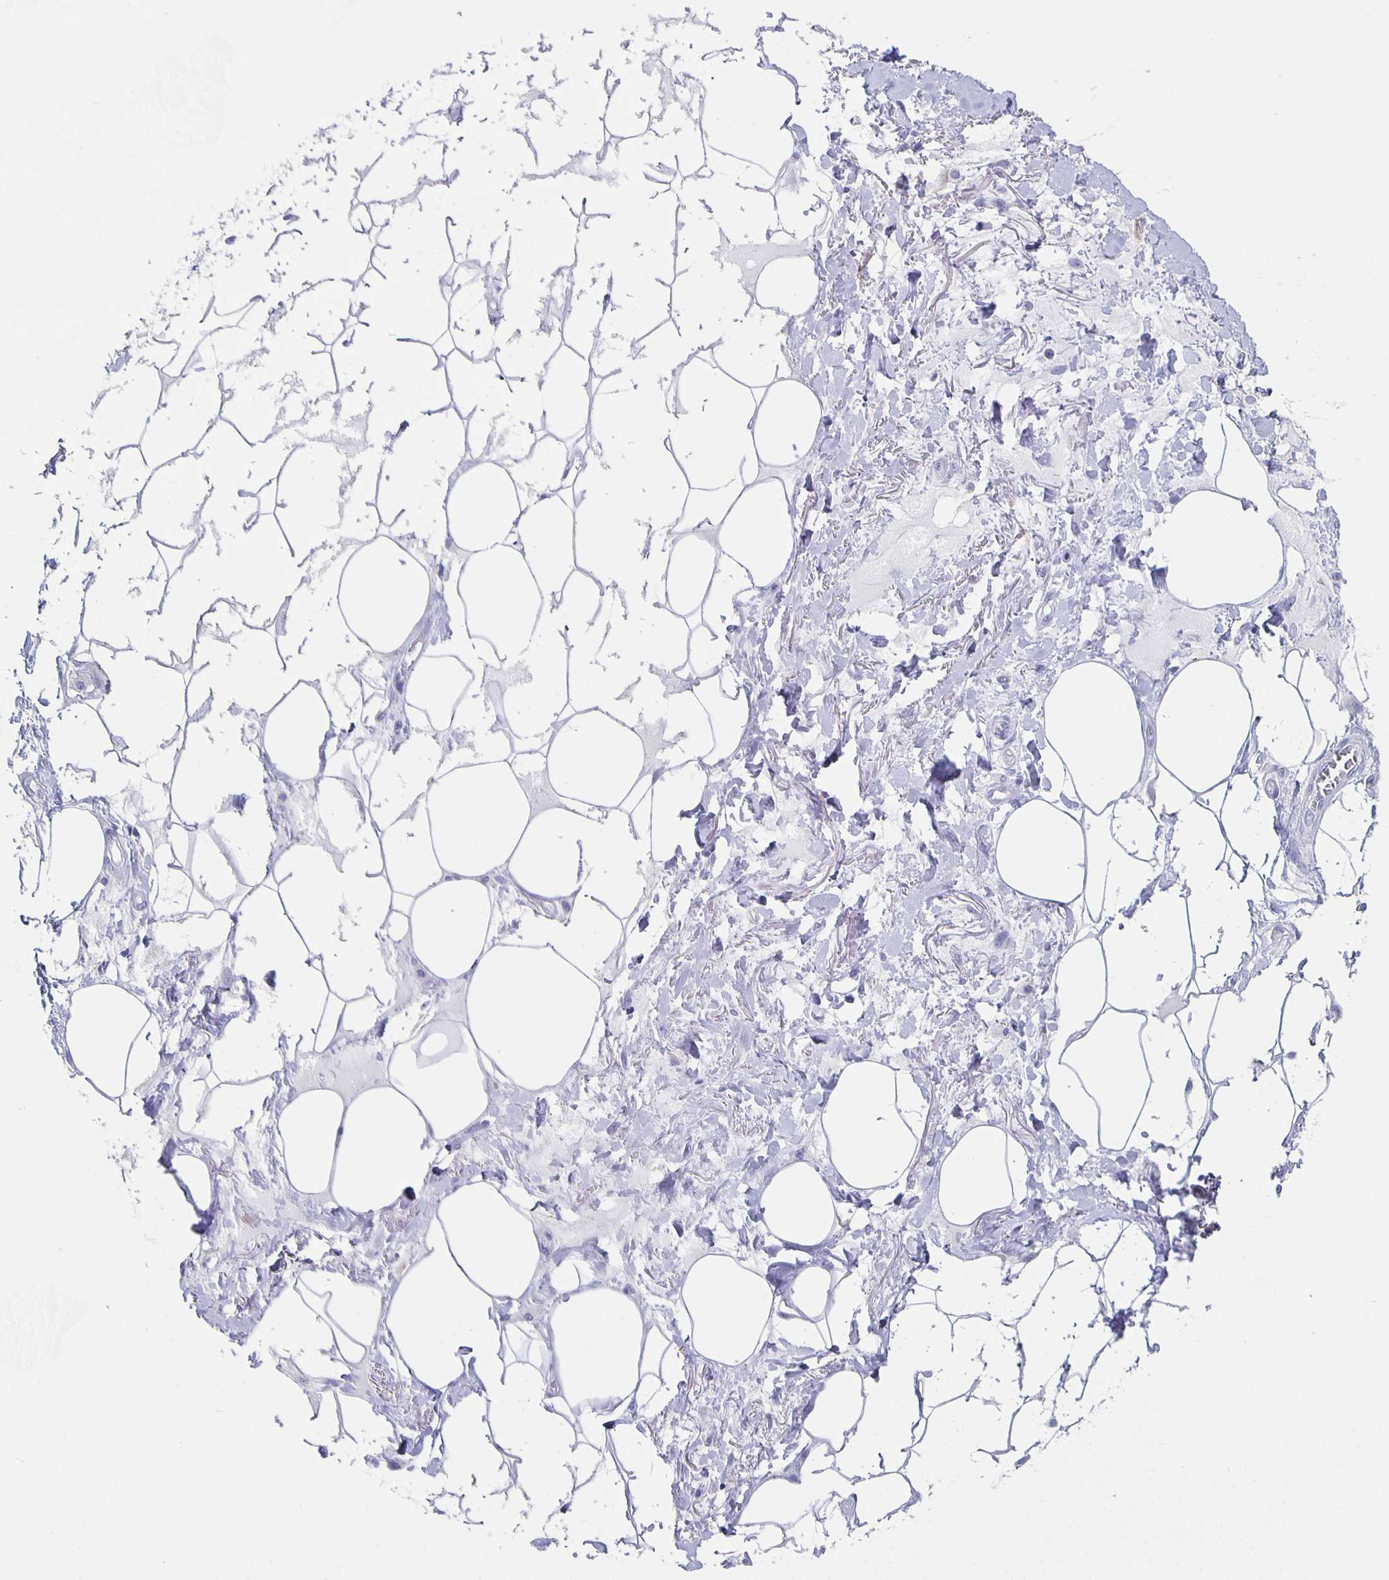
{"staining": {"intensity": "negative", "quantity": "none", "location": "none"}, "tissue": "adipose tissue", "cell_type": "Adipocytes", "image_type": "normal", "snomed": [{"axis": "morphology", "description": "Normal tissue, NOS"}, {"axis": "topography", "description": "Vagina"}, {"axis": "topography", "description": "Peripheral nerve tissue"}], "caption": "Adipose tissue was stained to show a protein in brown. There is no significant expression in adipocytes.", "gene": "SLC34A2", "patient": {"sex": "female", "age": 71}}